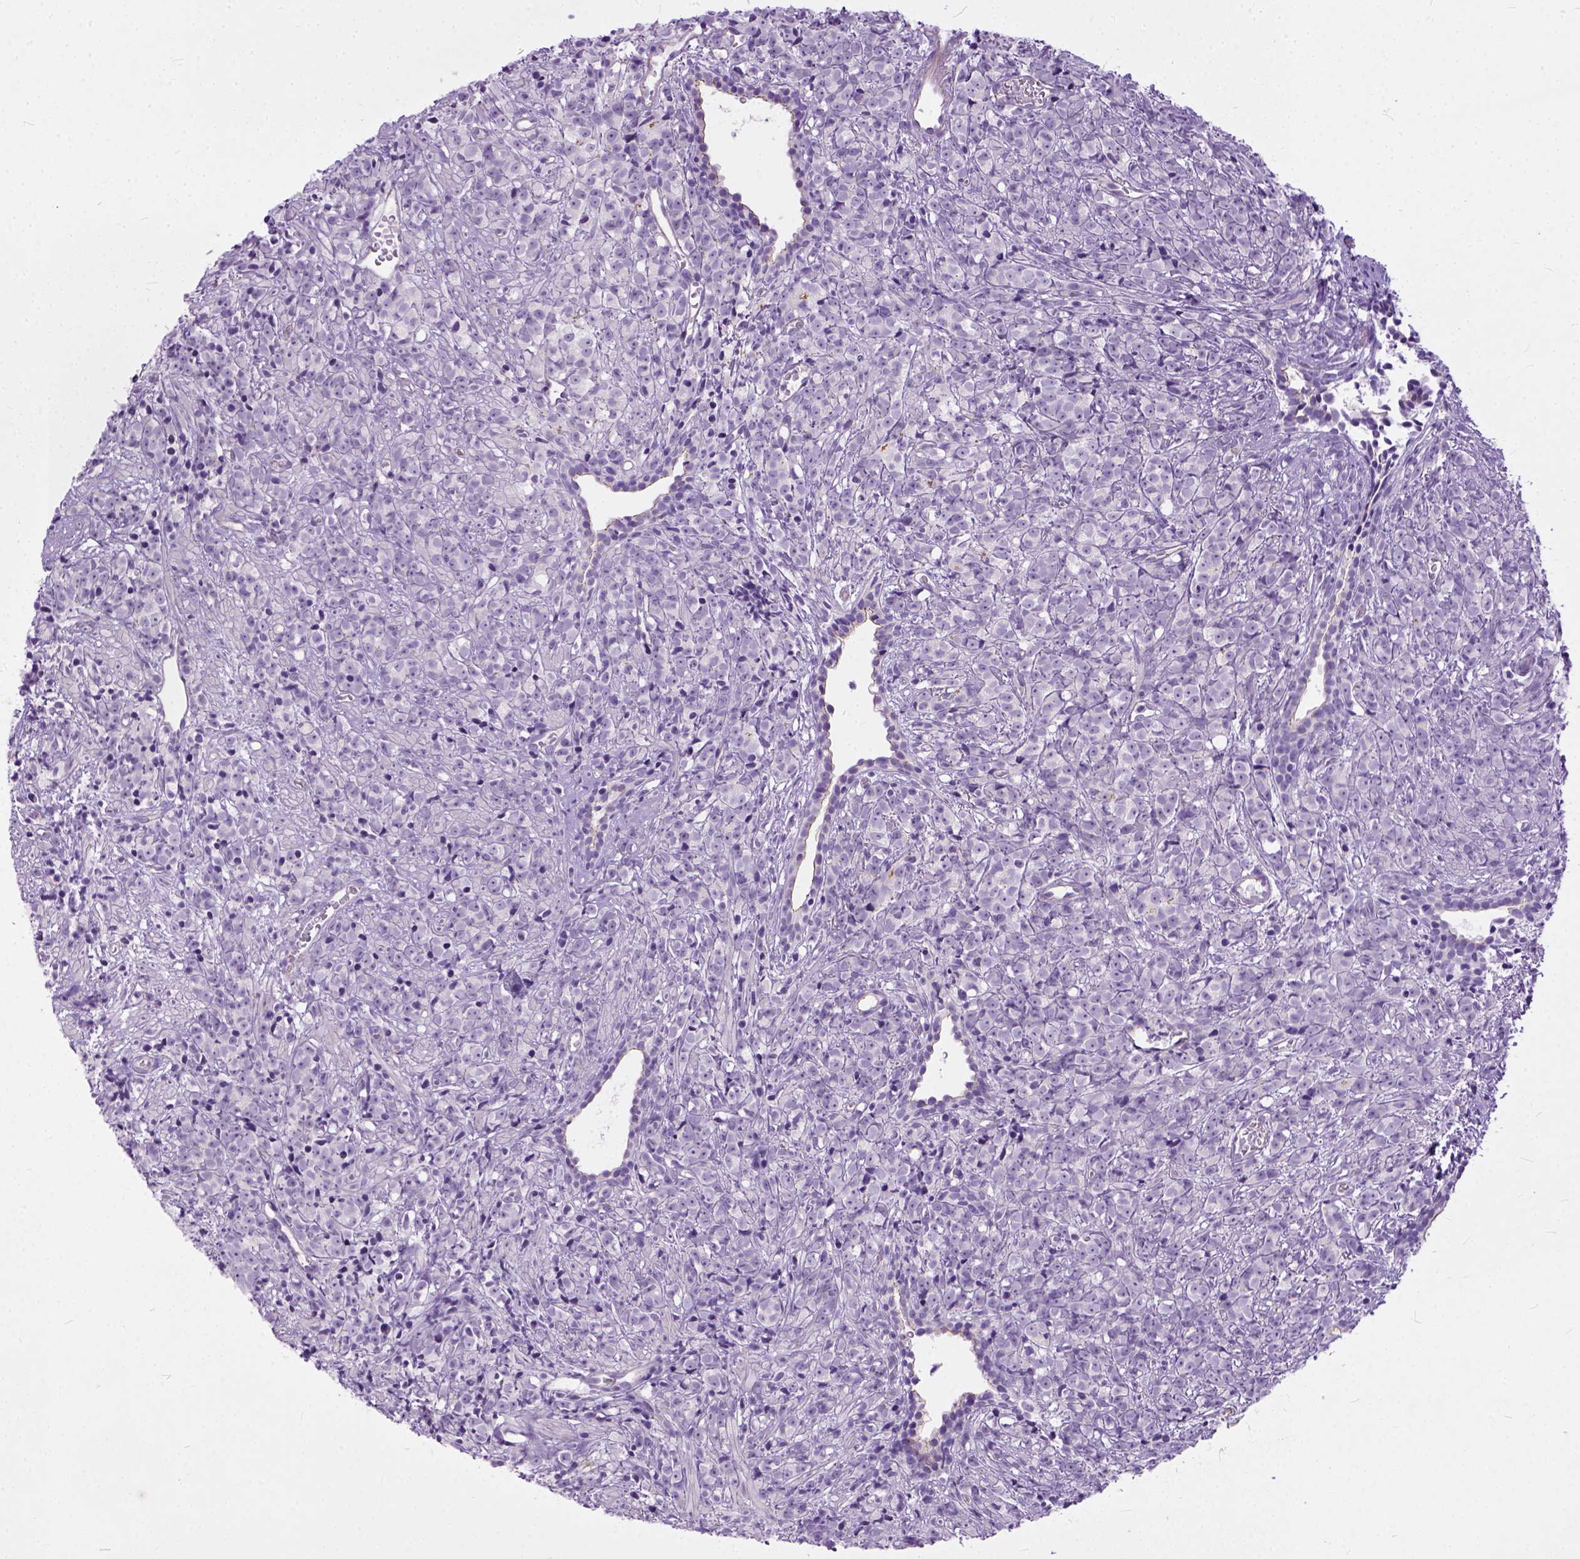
{"staining": {"intensity": "negative", "quantity": "none", "location": "none"}, "tissue": "prostate cancer", "cell_type": "Tumor cells", "image_type": "cancer", "snomed": [{"axis": "morphology", "description": "Adenocarcinoma, High grade"}, {"axis": "topography", "description": "Prostate"}], "caption": "IHC micrograph of neoplastic tissue: human prostate cancer stained with DAB exhibits no significant protein positivity in tumor cells. (DAB (3,3'-diaminobenzidine) immunohistochemistry (IHC), high magnification).", "gene": "ADGRF1", "patient": {"sex": "male", "age": 81}}